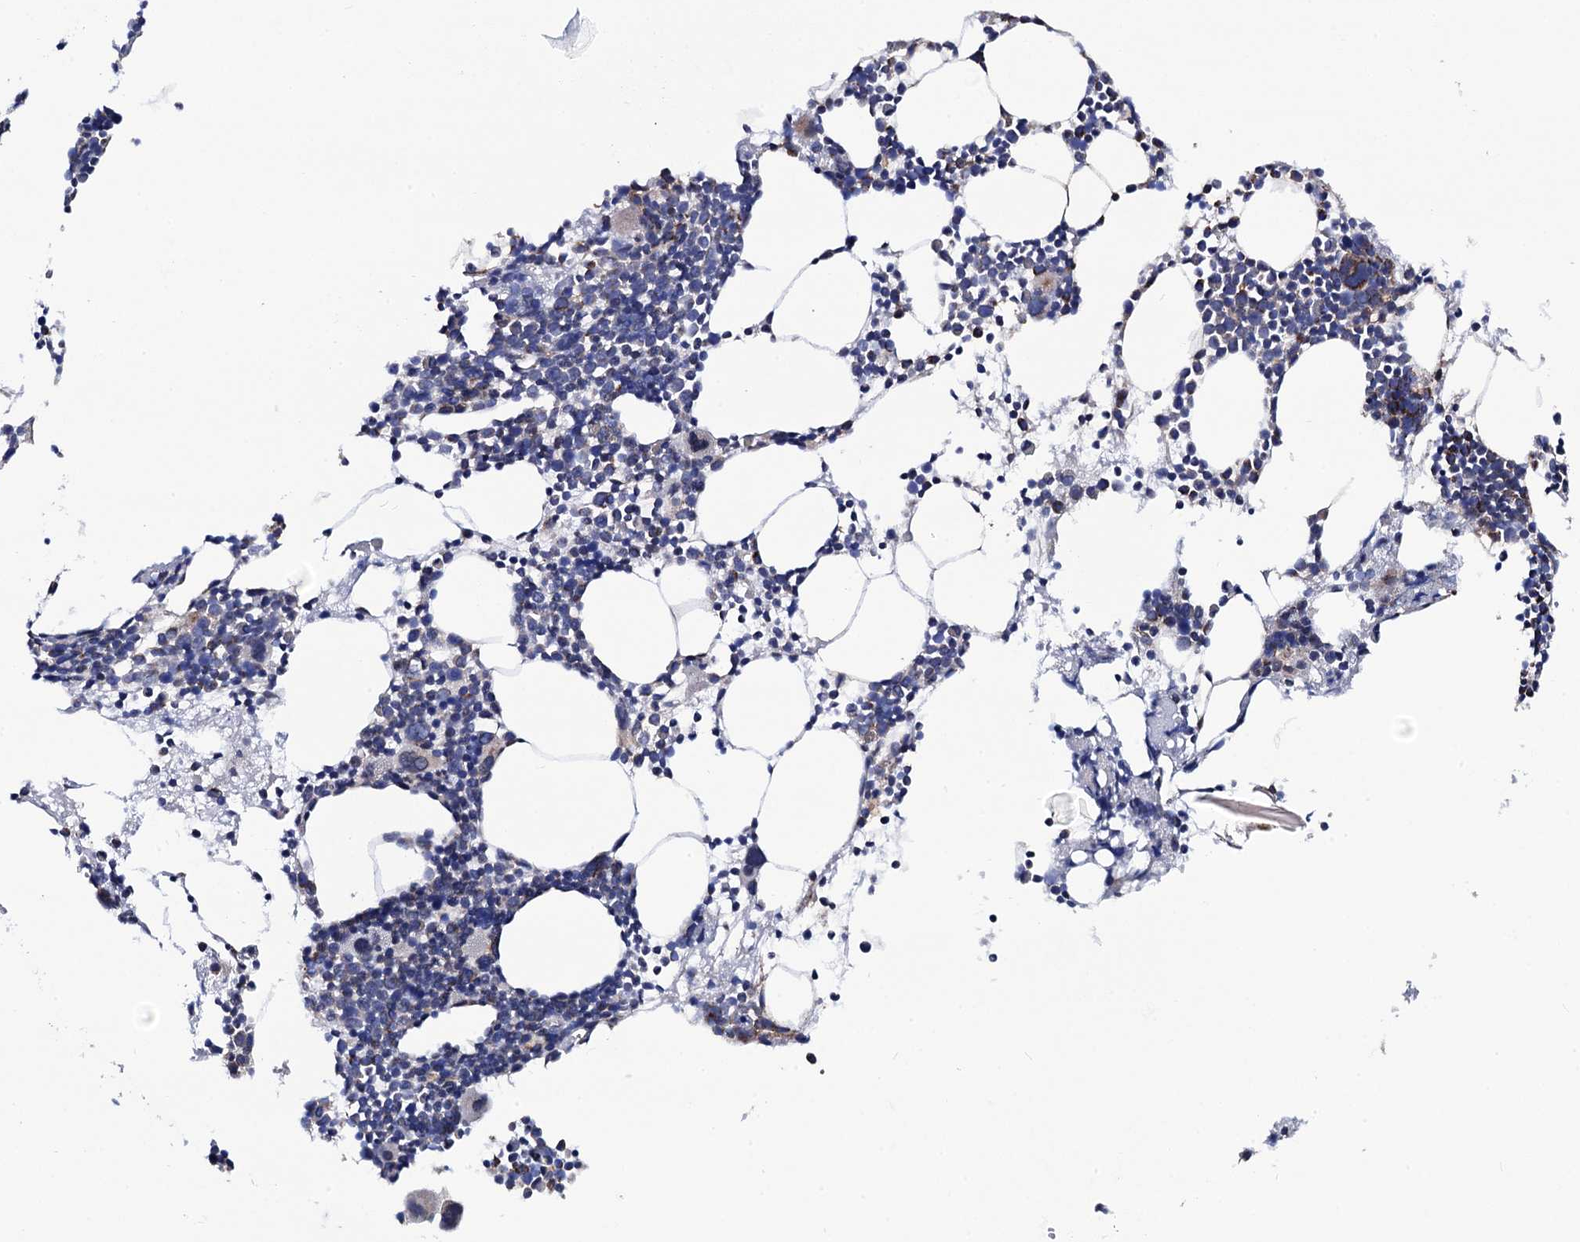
{"staining": {"intensity": "moderate", "quantity": "<25%", "location": "cytoplasmic/membranous"}, "tissue": "bone marrow", "cell_type": "Hematopoietic cells", "image_type": "normal", "snomed": [{"axis": "morphology", "description": "Normal tissue, NOS"}, {"axis": "topography", "description": "Bone marrow"}], "caption": "A low amount of moderate cytoplasmic/membranous expression is seen in approximately <25% of hematopoietic cells in benign bone marrow. (brown staining indicates protein expression, while blue staining denotes nuclei).", "gene": "PTCD3", "patient": {"sex": "female", "age": 52}}